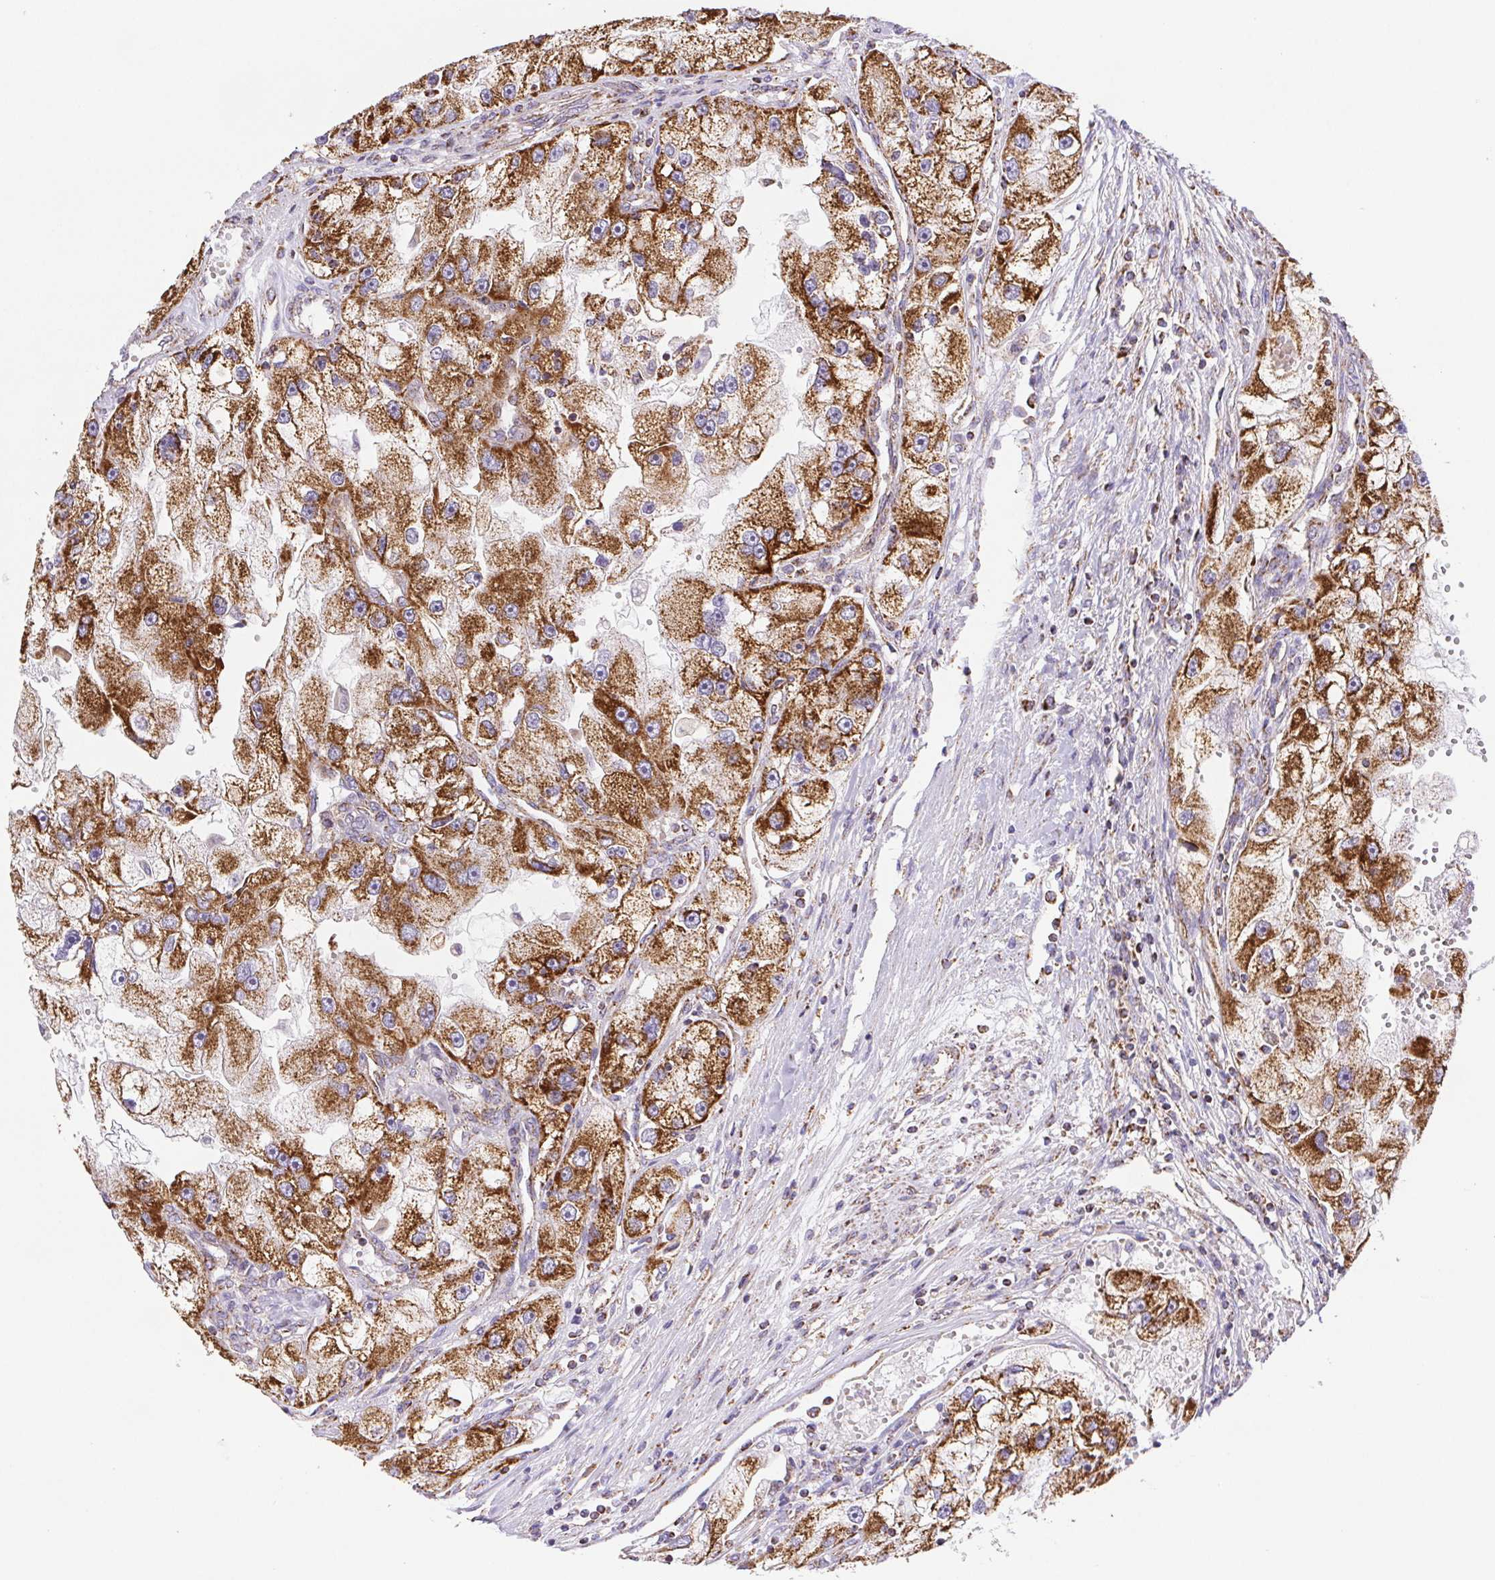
{"staining": {"intensity": "strong", "quantity": ">75%", "location": "cytoplasmic/membranous"}, "tissue": "renal cancer", "cell_type": "Tumor cells", "image_type": "cancer", "snomed": [{"axis": "morphology", "description": "Adenocarcinoma, NOS"}, {"axis": "topography", "description": "Kidney"}], "caption": "IHC photomicrograph of renal cancer (adenocarcinoma) stained for a protein (brown), which reveals high levels of strong cytoplasmic/membranous staining in about >75% of tumor cells.", "gene": "NIPSNAP2", "patient": {"sex": "male", "age": 63}}